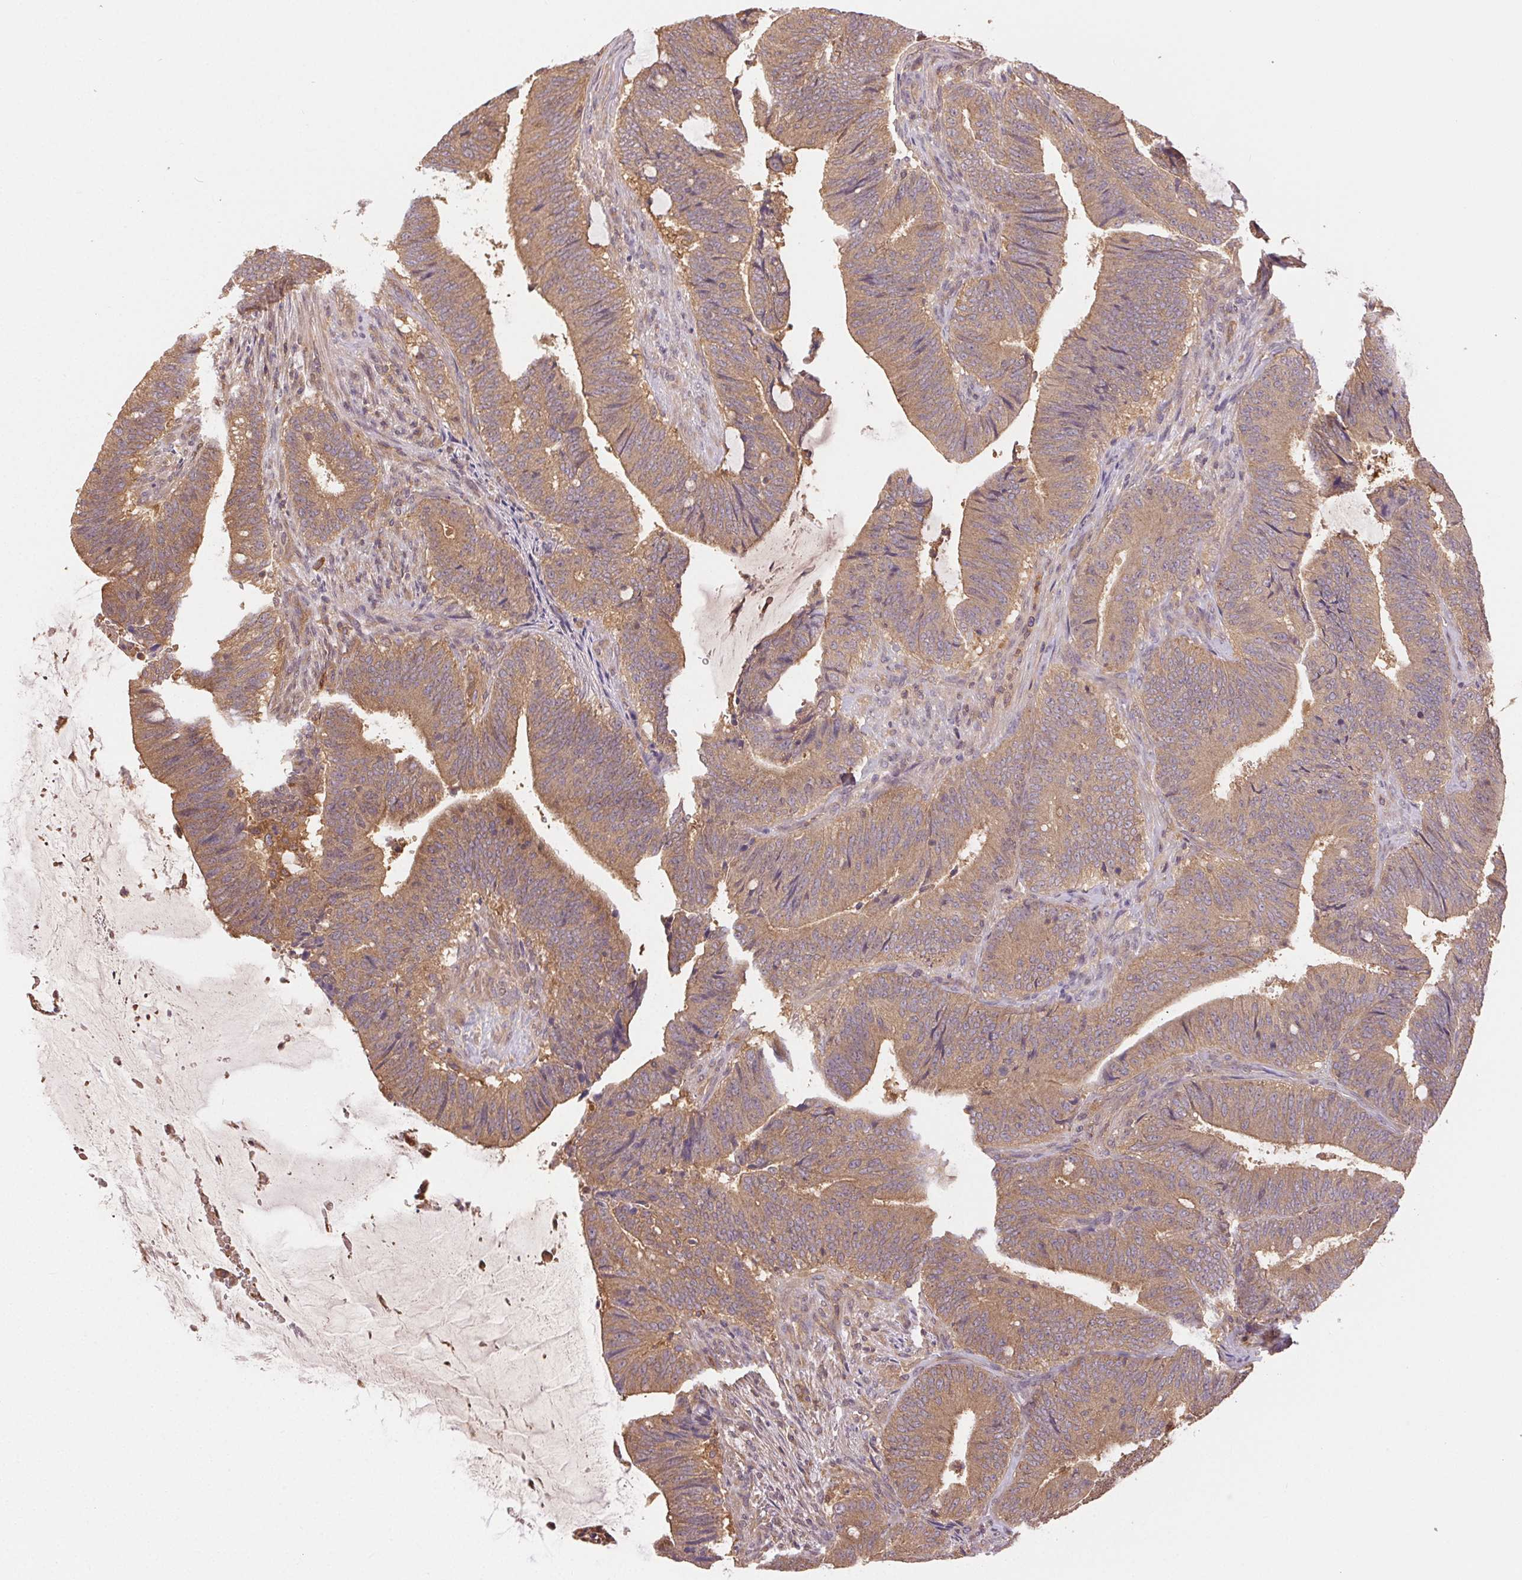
{"staining": {"intensity": "weak", "quantity": ">75%", "location": "cytoplasmic/membranous"}, "tissue": "colorectal cancer", "cell_type": "Tumor cells", "image_type": "cancer", "snomed": [{"axis": "morphology", "description": "Adenocarcinoma, NOS"}, {"axis": "topography", "description": "Colon"}], "caption": "A brown stain shows weak cytoplasmic/membranous staining of a protein in colorectal cancer (adenocarcinoma) tumor cells. The protein is stained brown, and the nuclei are stained in blue (DAB IHC with brightfield microscopy, high magnification).", "gene": "GDI2", "patient": {"sex": "female", "age": 43}}